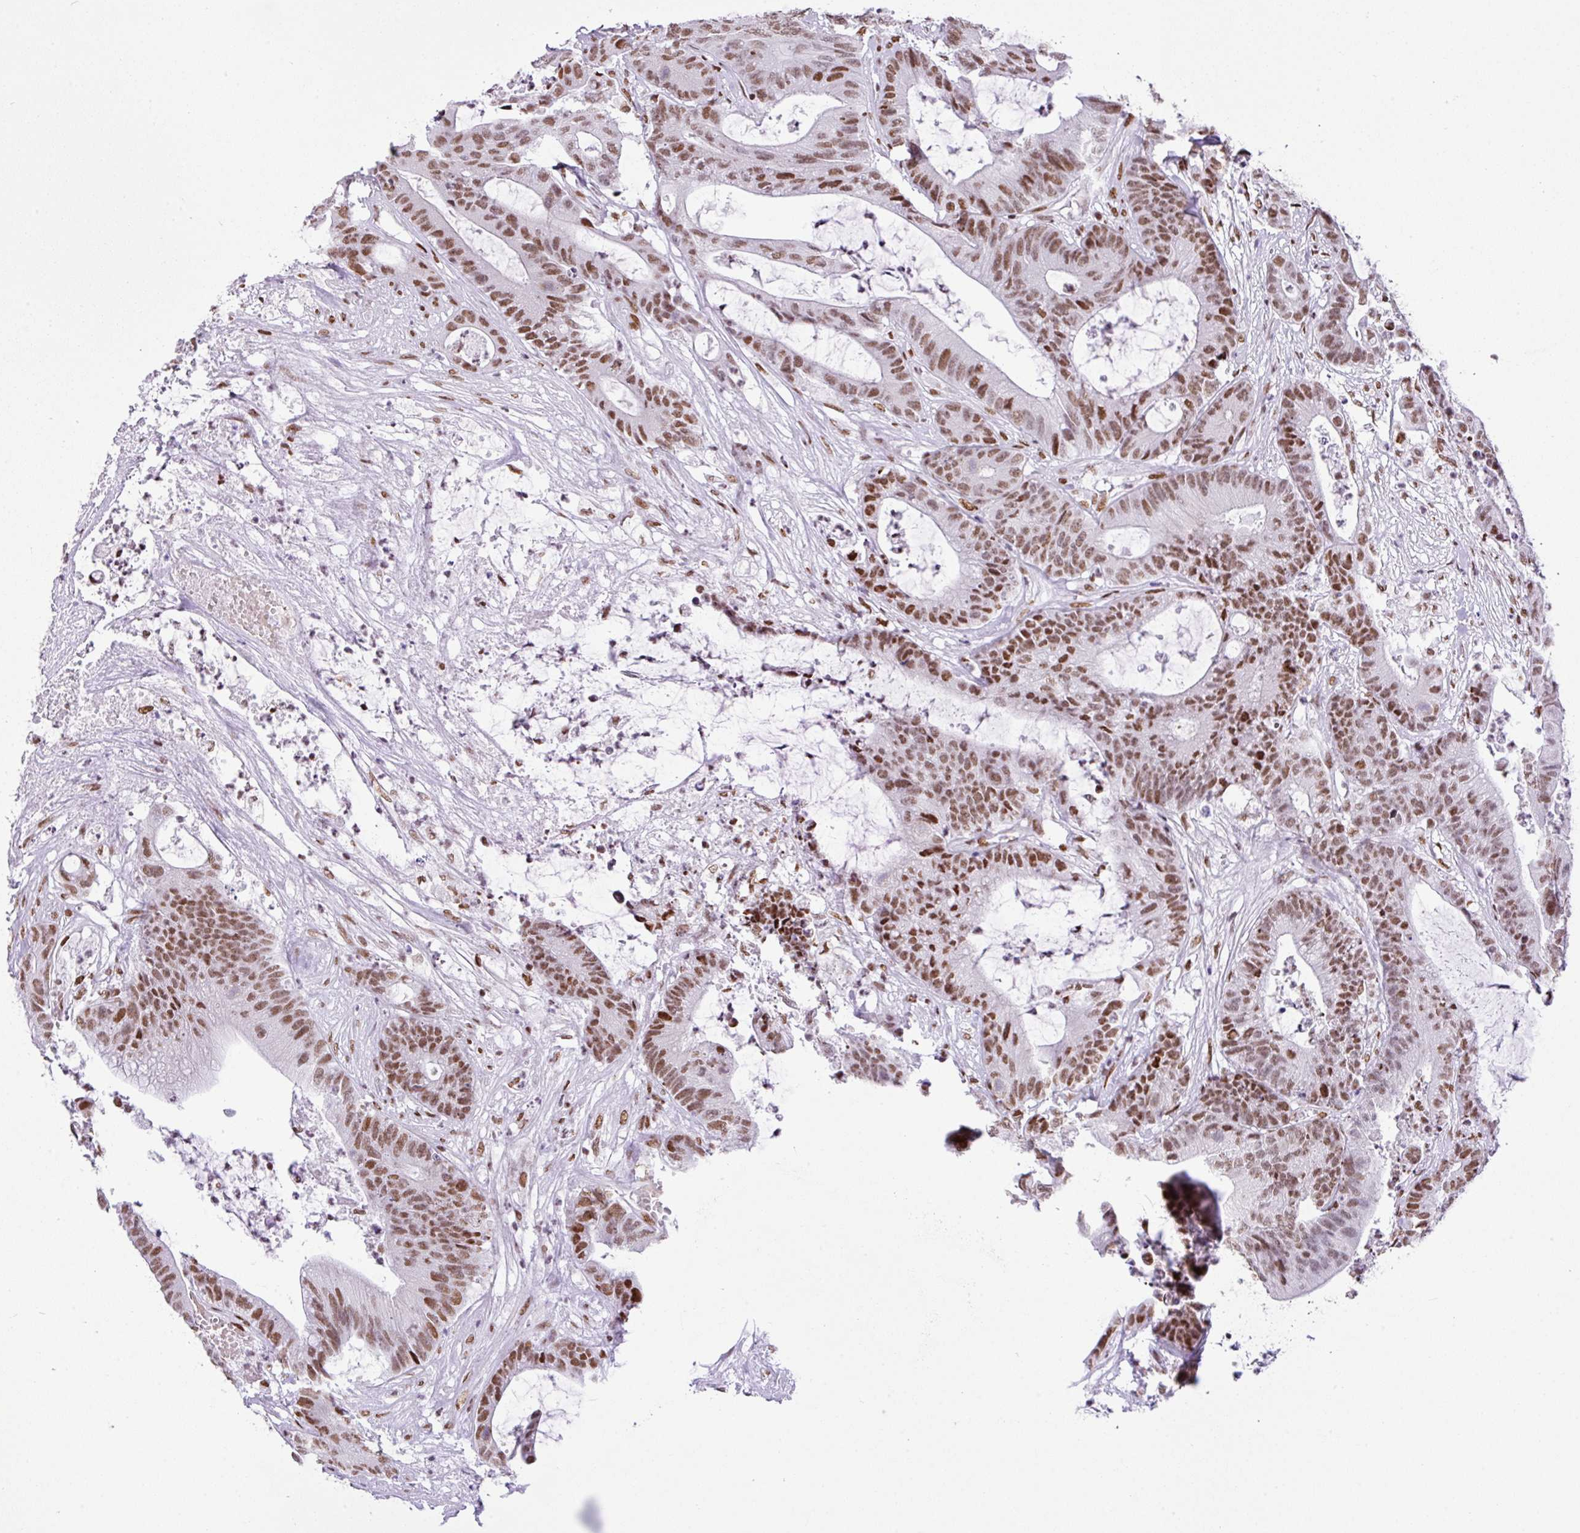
{"staining": {"intensity": "moderate", "quantity": ">75%", "location": "nuclear"}, "tissue": "colorectal cancer", "cell_type": "Tumor cells", "image_type": "cancer", "snomed": [{"axis": "morphology", "description": "Adenocarcinoma, NOS"}, {"axis": "topography", "description": "Colon"}], "caption": "Immunohistochemical staining of adenocarcinoma (colorectal) demonstrates medium levels of moderate nuclear positivity in approximately >75% of tumor cells.", "gene": "RARG", "patient": {"sex": "female", "age": 84}}